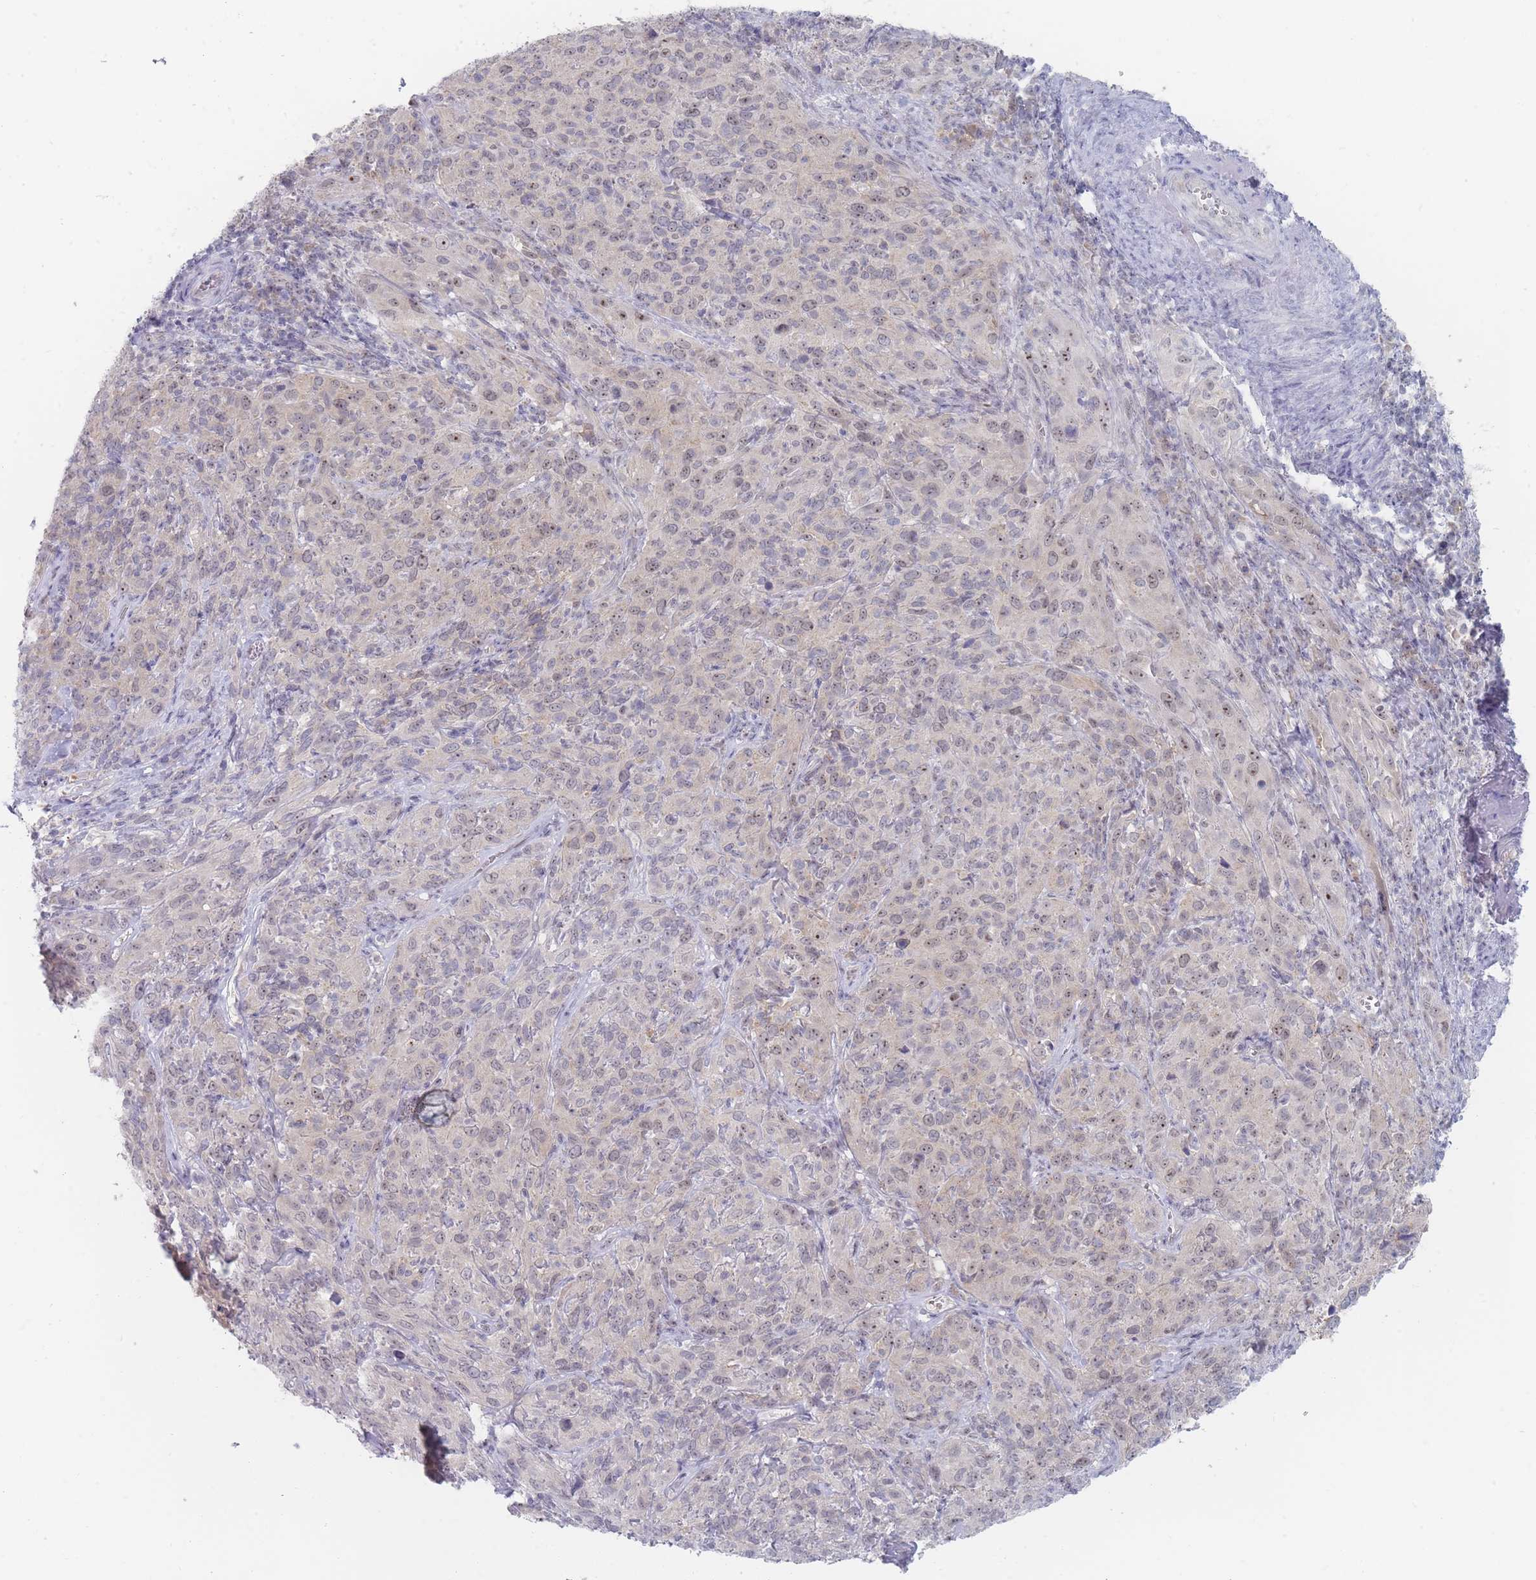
{"staining": {"intensity": "moderate", "quantity": "25%-75%", "location": "nuclear"}, "tissue": "cervical cancer", "cell_type": "Tumor cells", "image_type": "cancer", "snomed": [{"axis": "morphology", "description": "Squamous cell carcinoma, NOS"}, {"axis": "topography", "description": "Cervix"}], "caption": "A medium amount of moderate nuclear staining is present in approximately 25%-75% of tumor cells in squamous cell carcinoma (cervical) tissue.", "gene": "RNF8", "patient": {"sex": "female", "age": 51}}